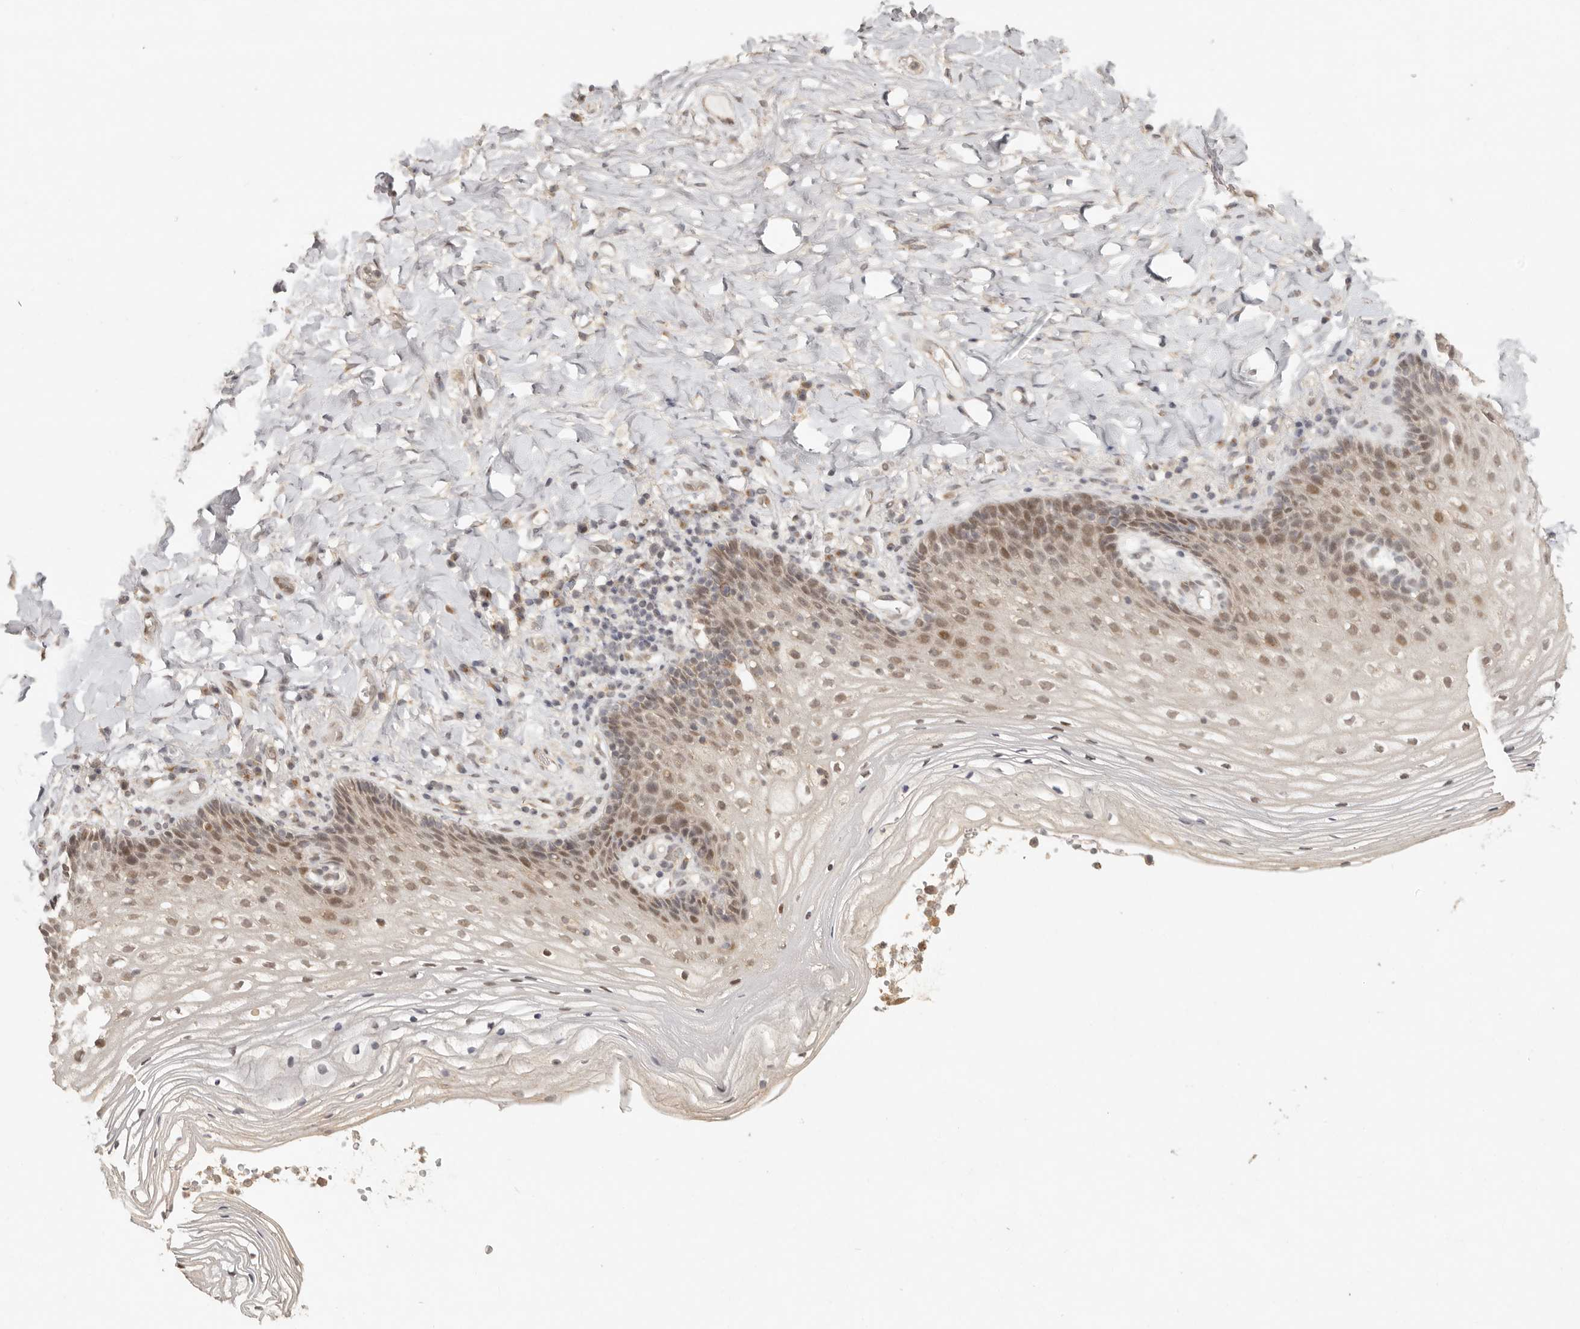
{"staining": {"intensity": "moderate", "quantity": ">75%", "location": "cytoplasmic/membranous,nuclear"}, "tissue": "vagina", "cell_type": "Squamous epithelial cells", "image_type": "normal", "snomed": [{"axis": "morphology", "description": "Normal tissue, NOS"}, {"axis": "topography", "description": "Vagina"}], "caption": "Immunohistochemistry (IHC) of normal human vagina exhibits medium levels of moderate cytoplasmic/membranous,nuclear expression in approximately >75% of squamous epithelial cells. The protein of interest is shown in brown color, while the nuclei are stained blue.", "gene": "LRRC75A", "patient": {"sex": "female", "age": 60}}